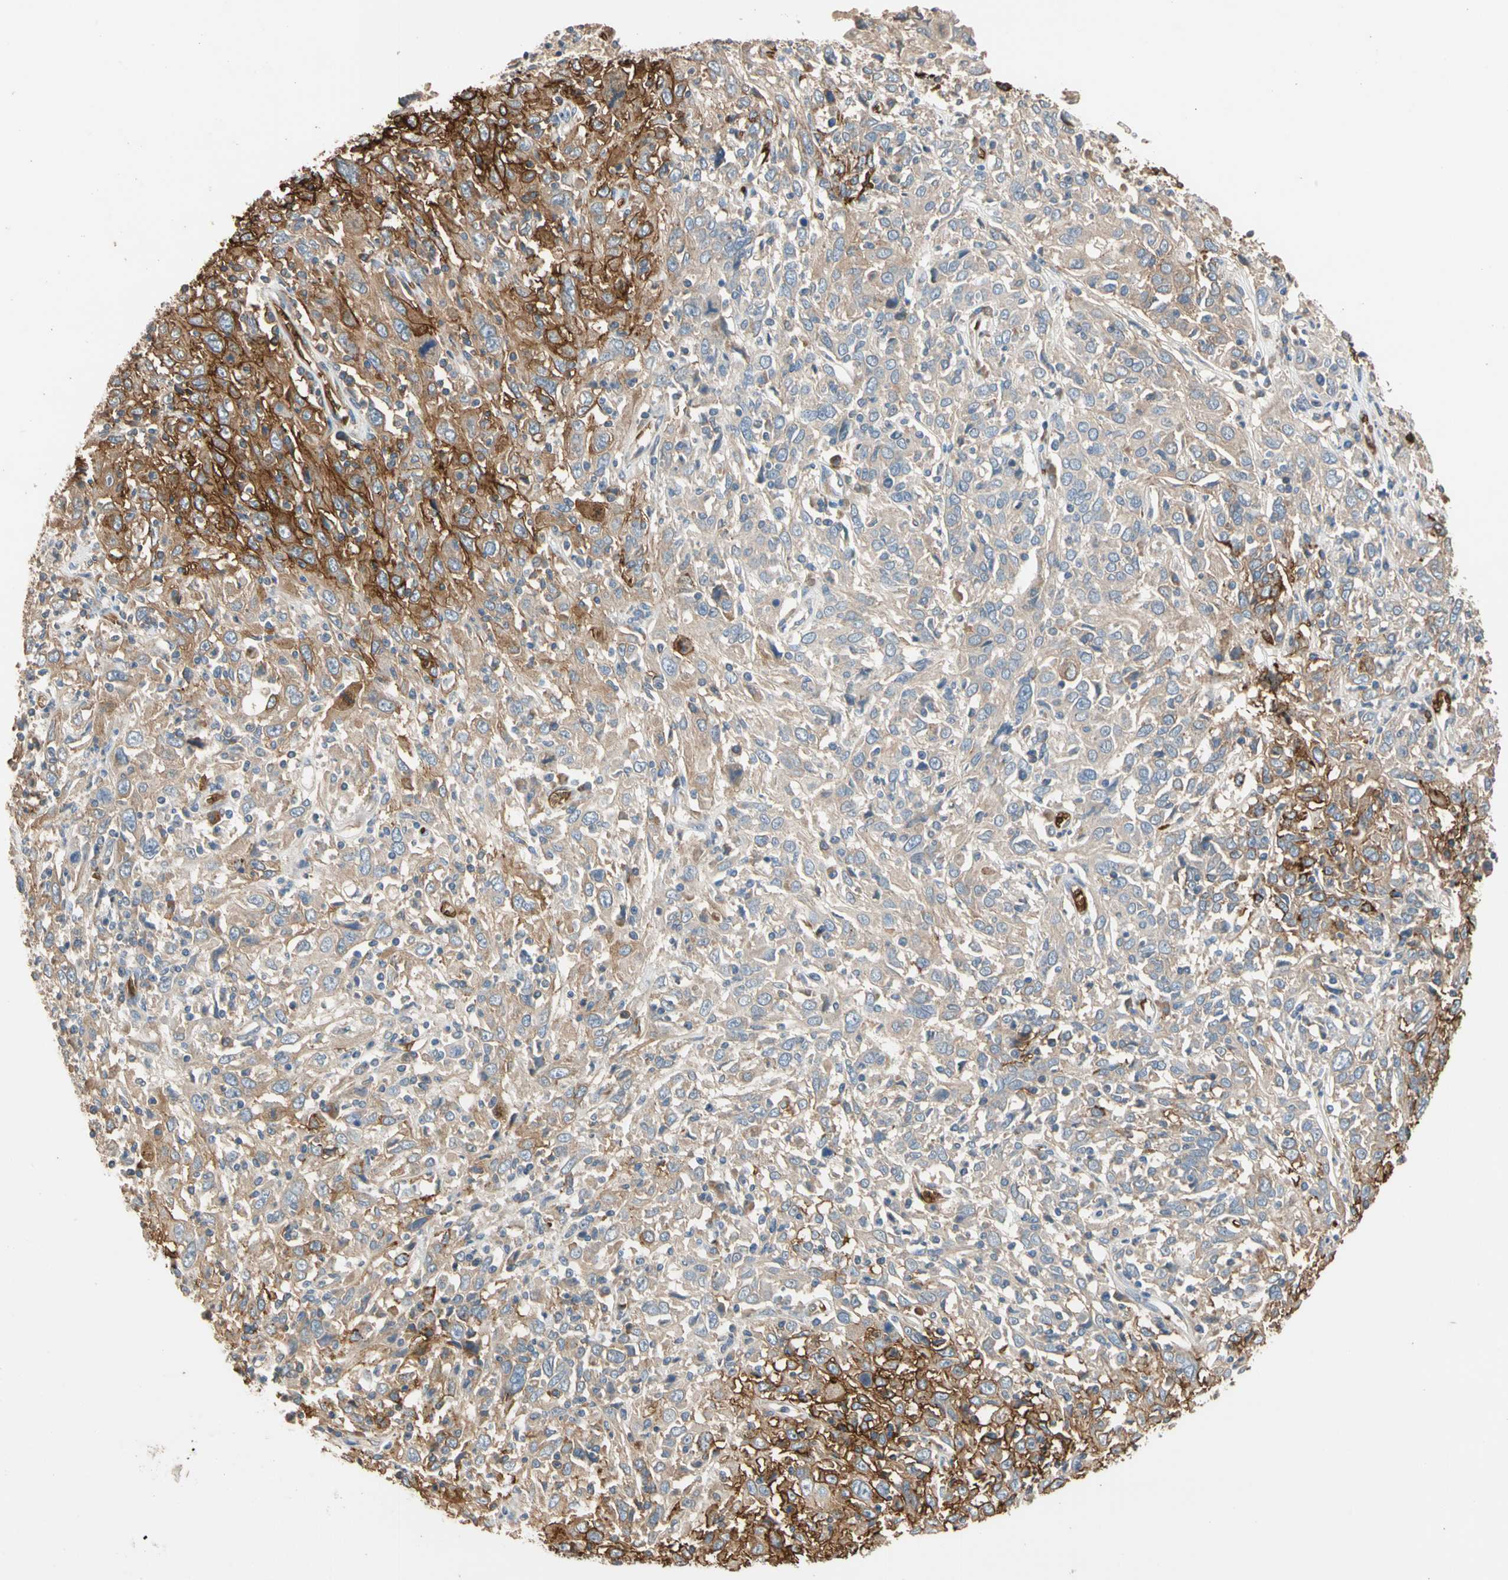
{"staining": {"intensity": "strong", "quantity": "<25%", "location": "cytoplasmic/membranous"}, "tissue": "cervical cancer", "cell_type": "Tumor cells", "image_type": "cancer", "snomed": [{"axis": "morphology", "description": "Squamous cell carcinoma, NOS"}, {"axis": "topography", "description": "Cervix"}], "caption": "IHC (DAB) staining of cervical squamous cell carcinoma reveals strong cytoplasmic/membranous protein expression in approximately <25% of tumor cells. (IHC, brightfield microscopy, high magnification).", "gene": "RIOK2", "patient": {"sex": "female", "age": 46}}